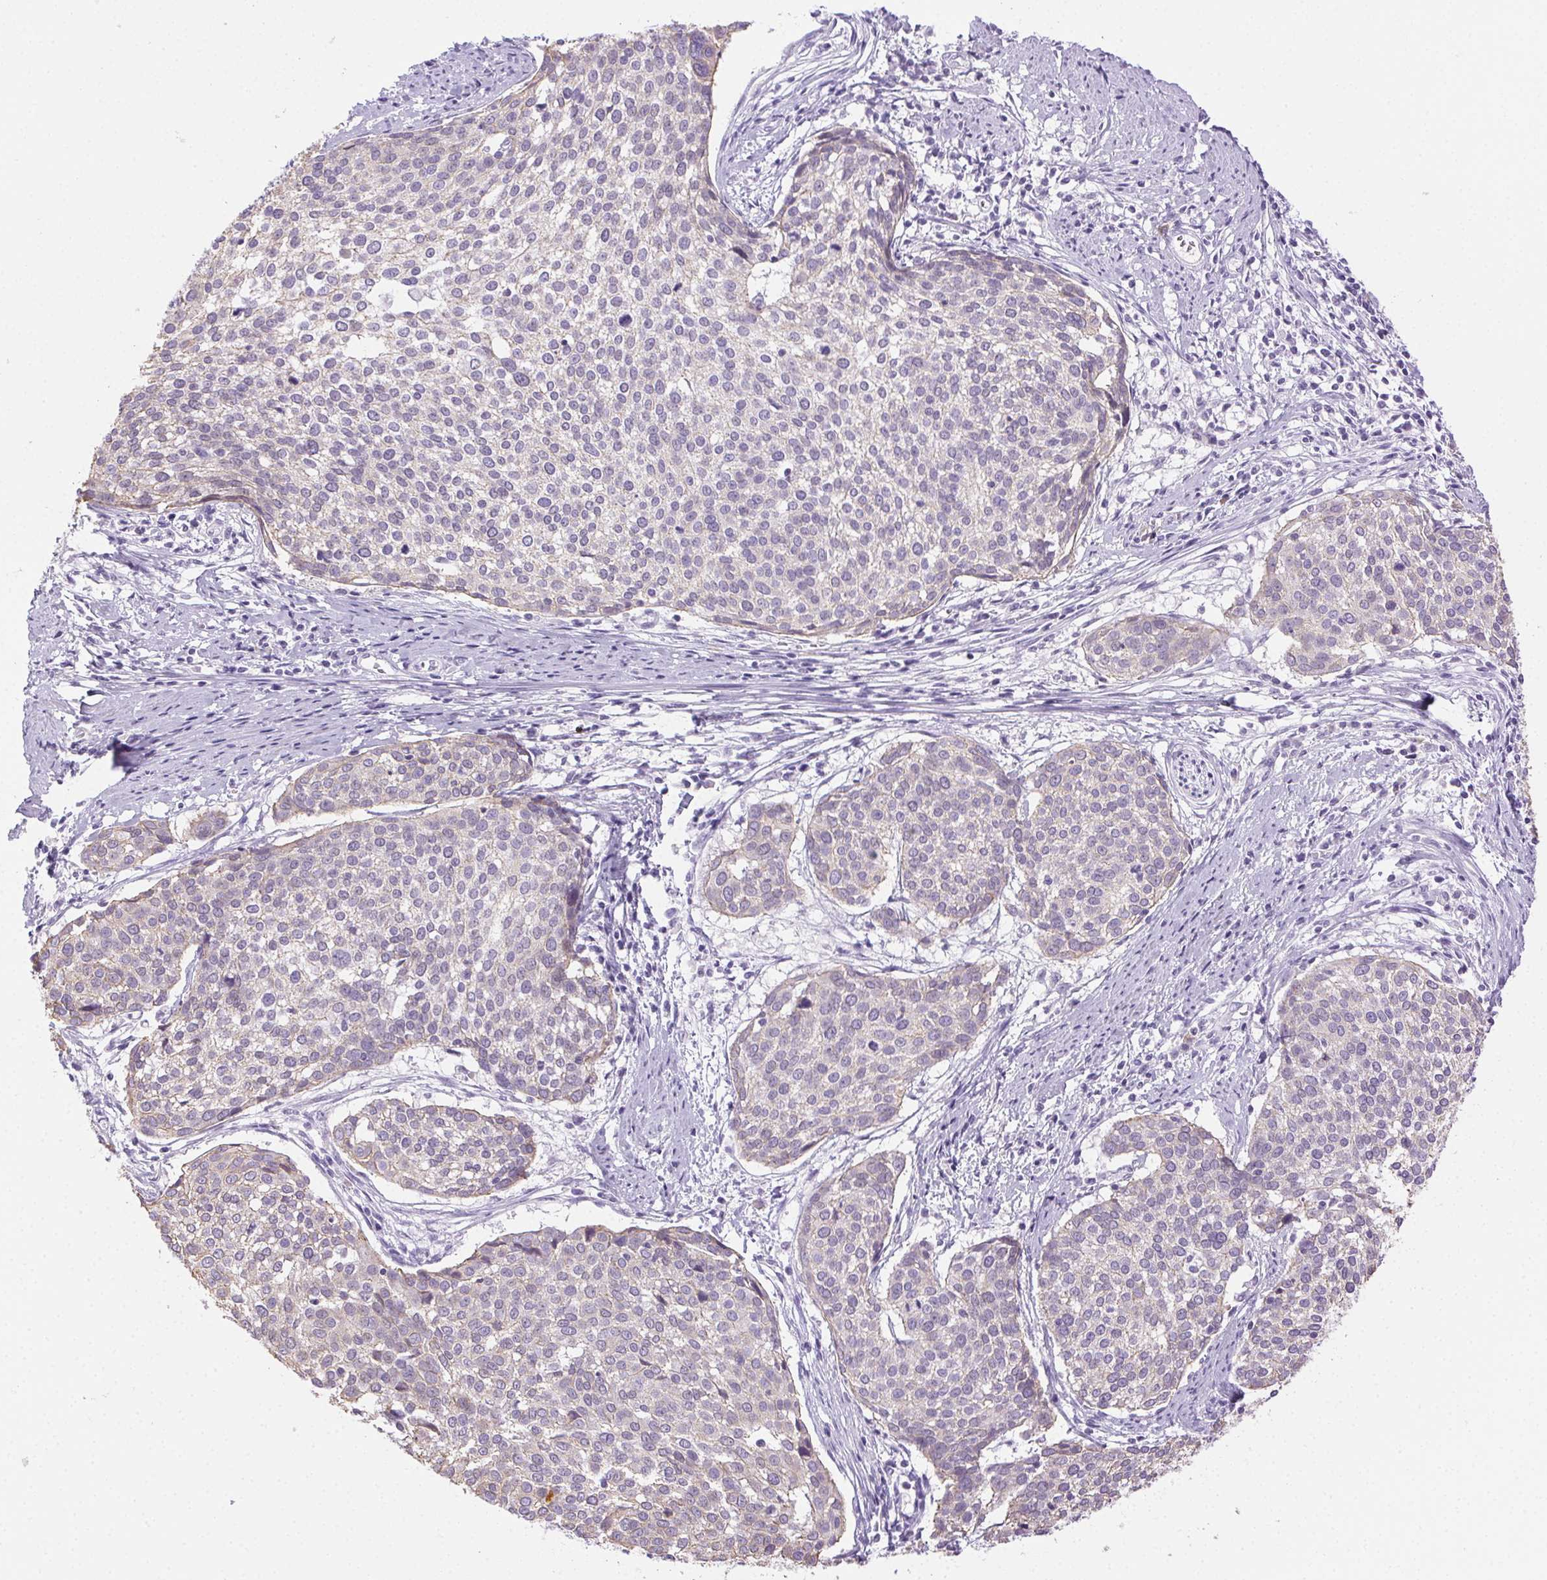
{"staining": {"intensity": "negative", "quantity": "none", "location": "none"}, "tissue": "cervical cancer", "cell_type": "Tumor cells", "image_type": "cancer", "snomed": [{"axis": "morphology", "description": "Squamous cell carcinoma, NOS"}, {"axis": "topography", "description": "Cervix"}], "caption": "Cervical cancer (squamous cell carcinoma) was stained to show a protein in brown. There is no significant expression in tumor cells. (DAB immunohistochemistry, high magnification).", "gene": "CLDN10", "patient": {"sex": "female", "age": 39}}